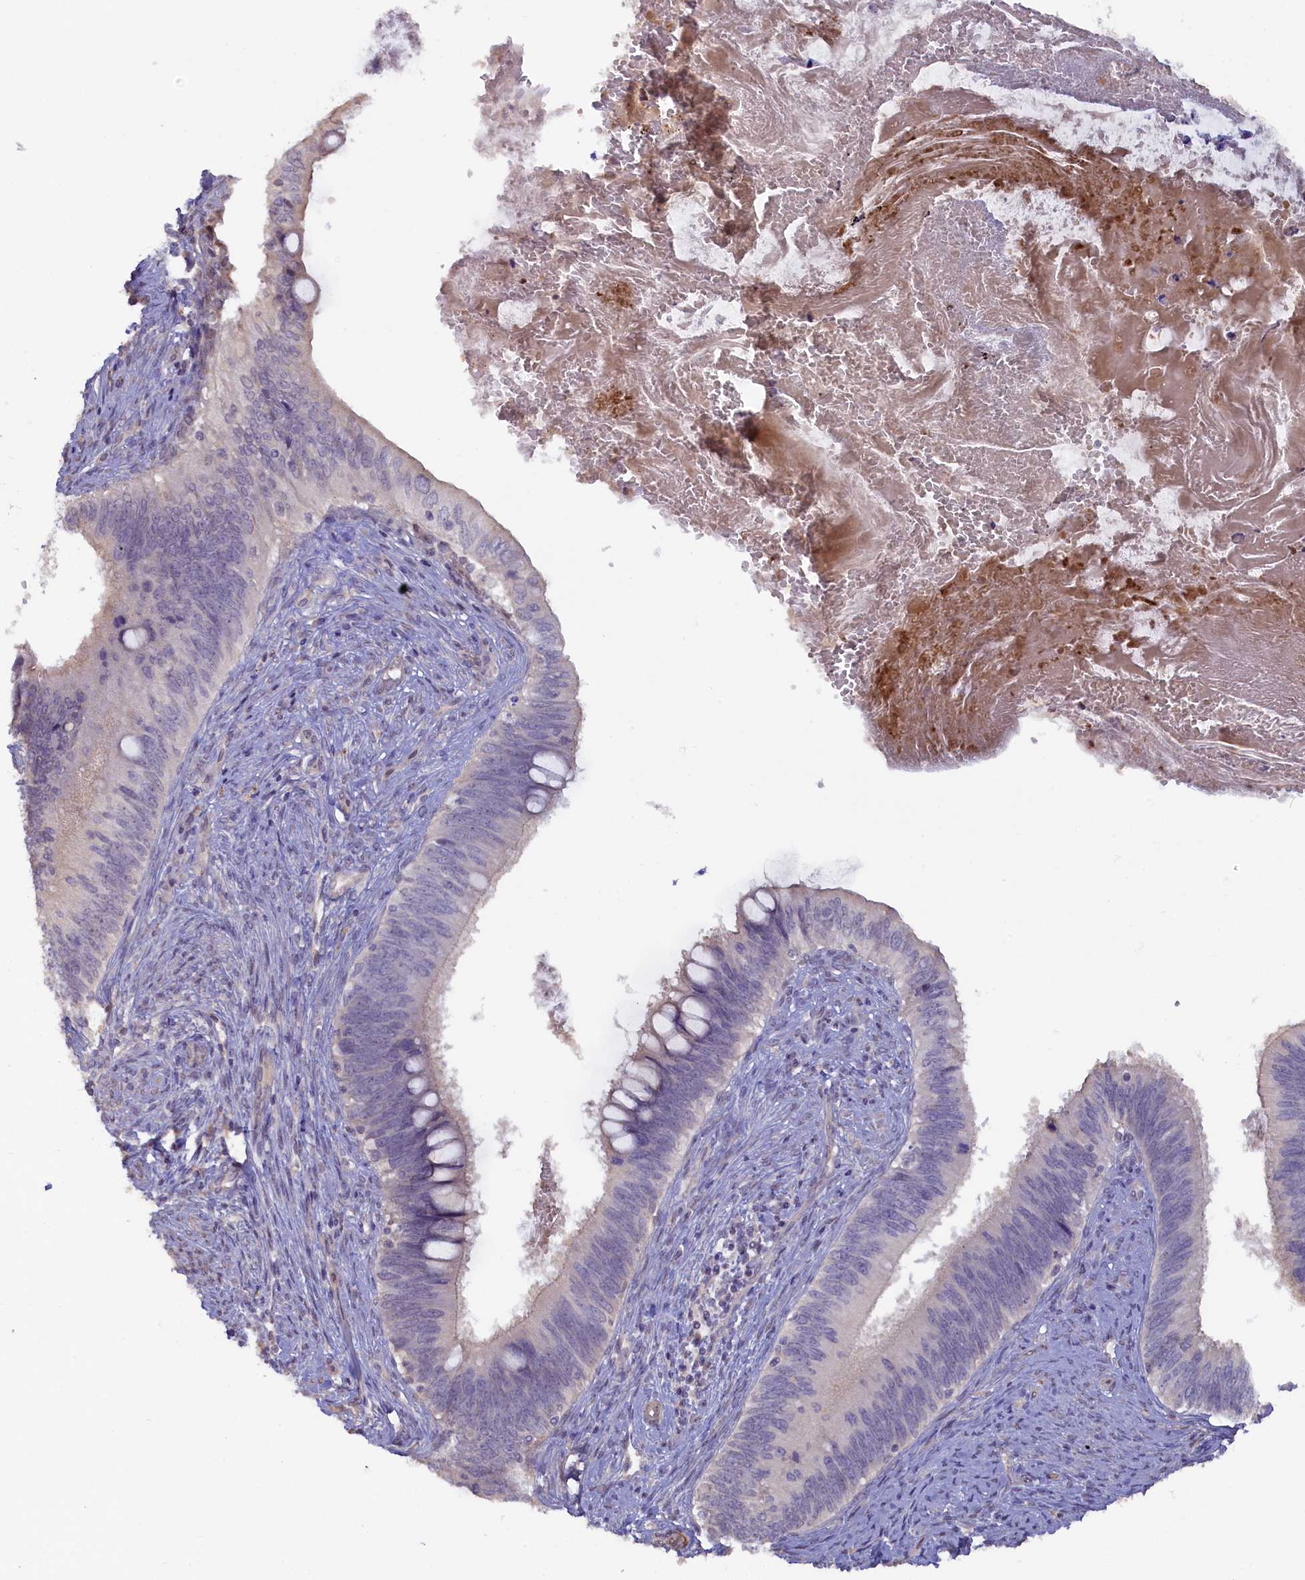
{"staining": {"intensity": "negative", "quantity": "none", "location": "none"}, "tissue": "cervical cancer", "cell_type": "Tumor cells", "image_type": "cancer", "snomed": [{"axis": "morphology", "description": "Adenocarcinoma, NOS"}, {"axis": "topography", "description": "Cervix"}], "caption": "Human adenocarcinoma (cervical) stained for a protein using immunohistochemistry (IHC) shows no staining in tumor cells.", "gene": "MYO16", "patient": {"sex": "female", "age": 42}}